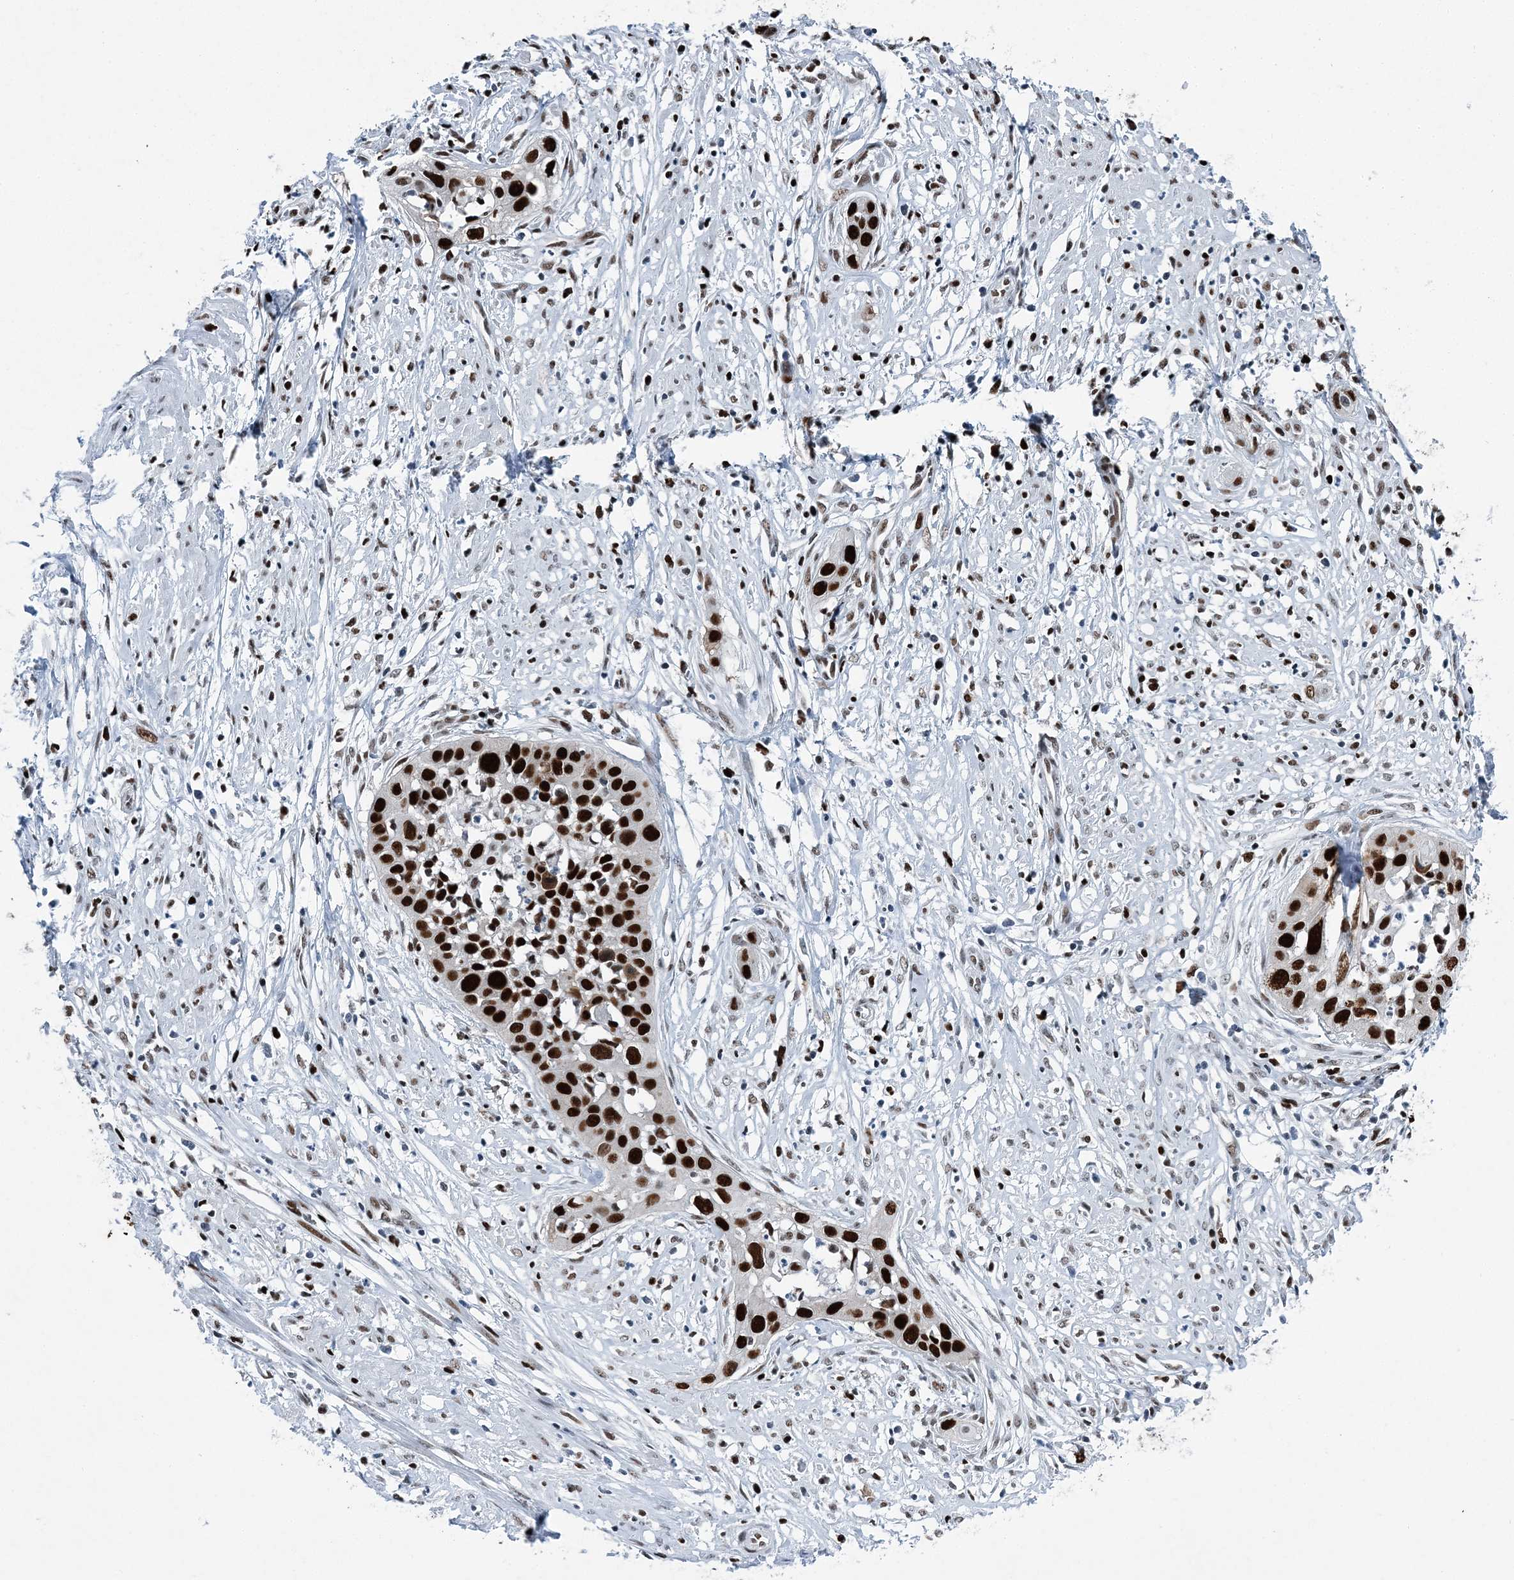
{"staining": {"intensity": "strong", "quantity": ">75%", "location": "nuclear"}, "tissue": "cervical cancer", "cell_type": "Tumor cells", "image_type": "cancer", "snomed": [{"axis": "morphology", "description": "Squamous cell carcinoma, NOS"}, {"axis": "topography", "description": "Cervix"}], "caption": "DAB (3,3'-diaminobenzidine) immunohistochemical staining of cervical cancer (squamous cell carcinoma) shows strong nuclear protein positivity in approximately >75% of tumor cells.", "gene": "HAT1", "patient": {"sex": "female", "age": 34}}